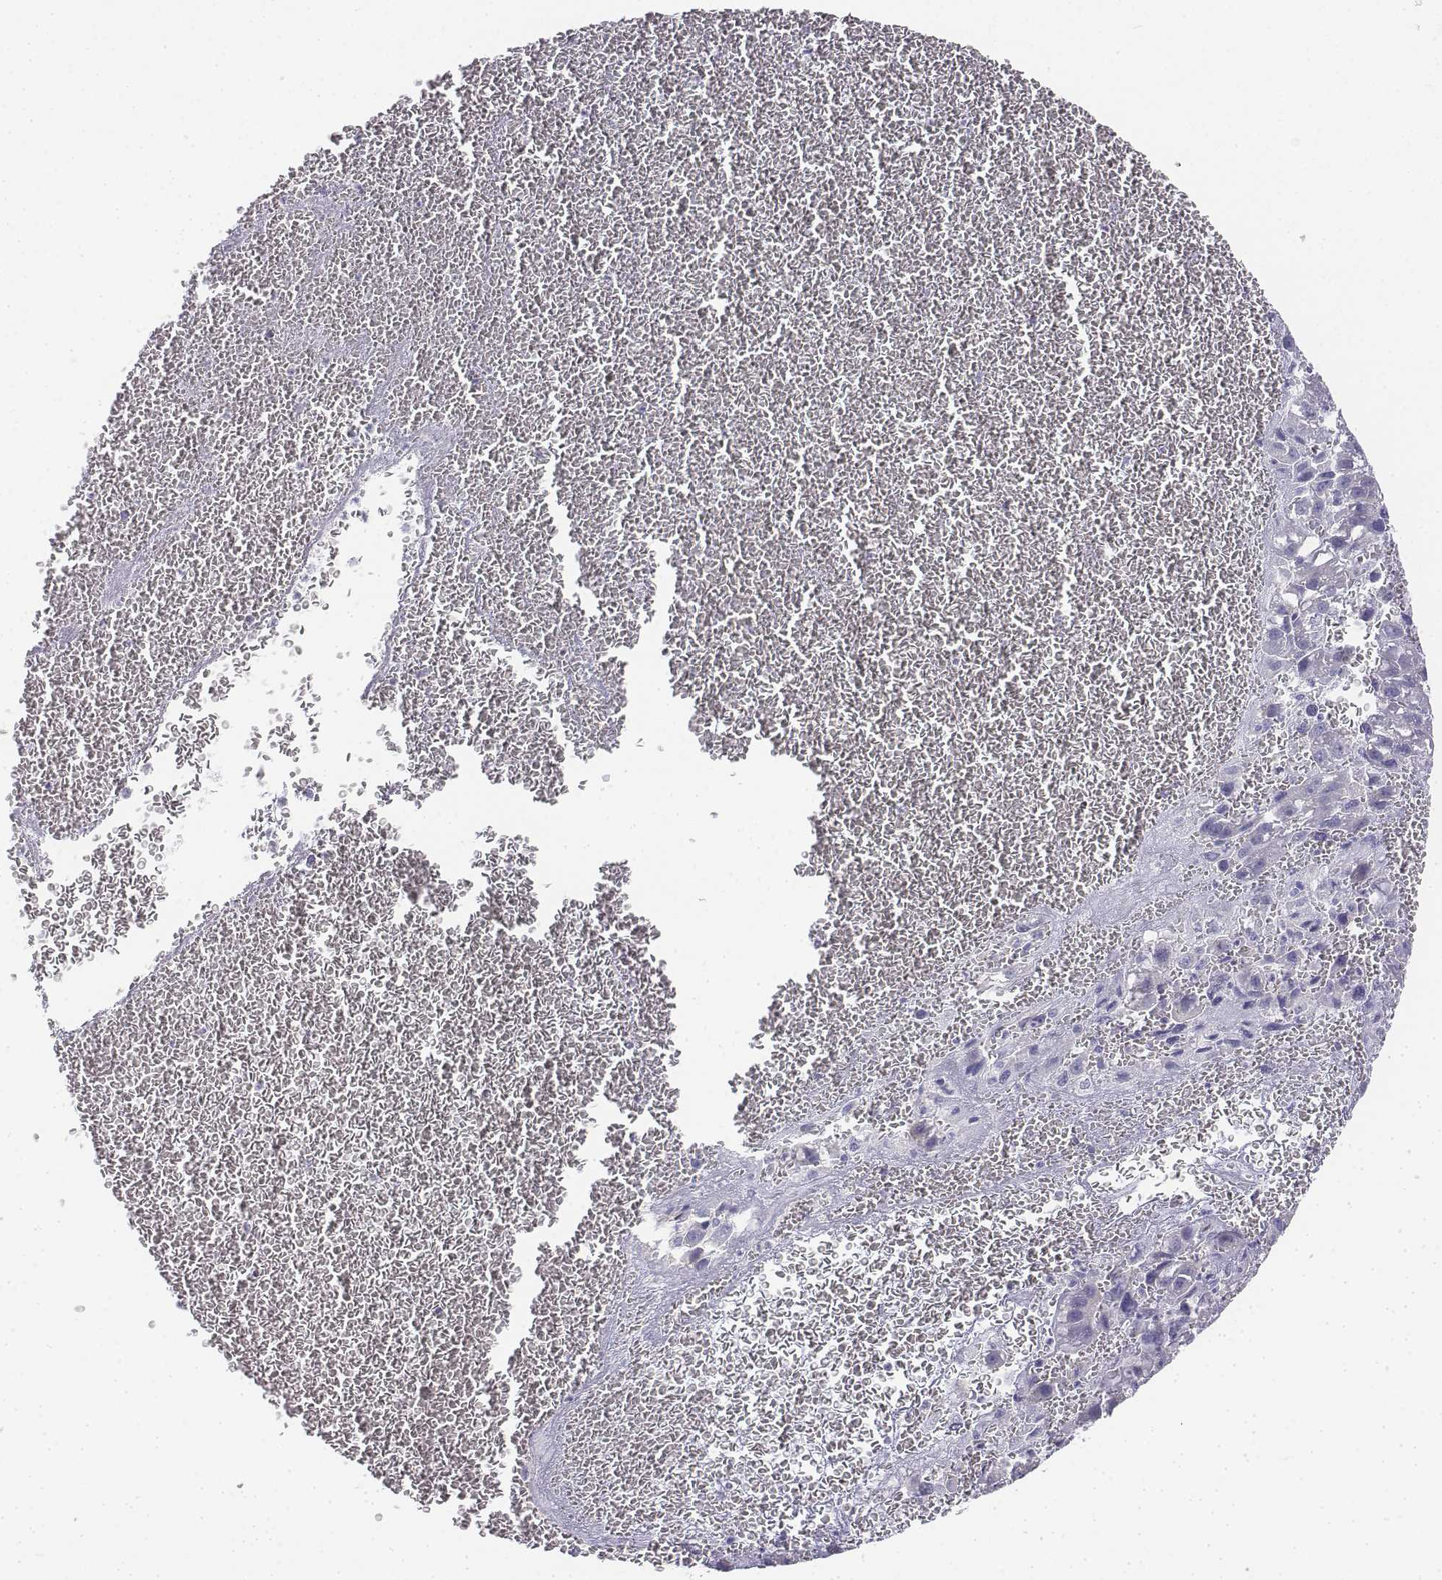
{"staining": {"intensity": "negative", "quantity": "none", "location": "none"}, "tissue": "liver cancer", "cell_type": "Tumor cells", "image_type": "cancer", "snomed": [{"axis": "morphology", "description": "Carcinoma, Hepatocellular, NOS"}, {"axis": "topography", "description": "Liver"}], "caption": "Photomicrograph shows no protein staining in tumor cells of liver cancer (hepatocellular carcinoma) tissue.", "gene": "LGSN", "patient": {"sex": "female", "age": 70}}